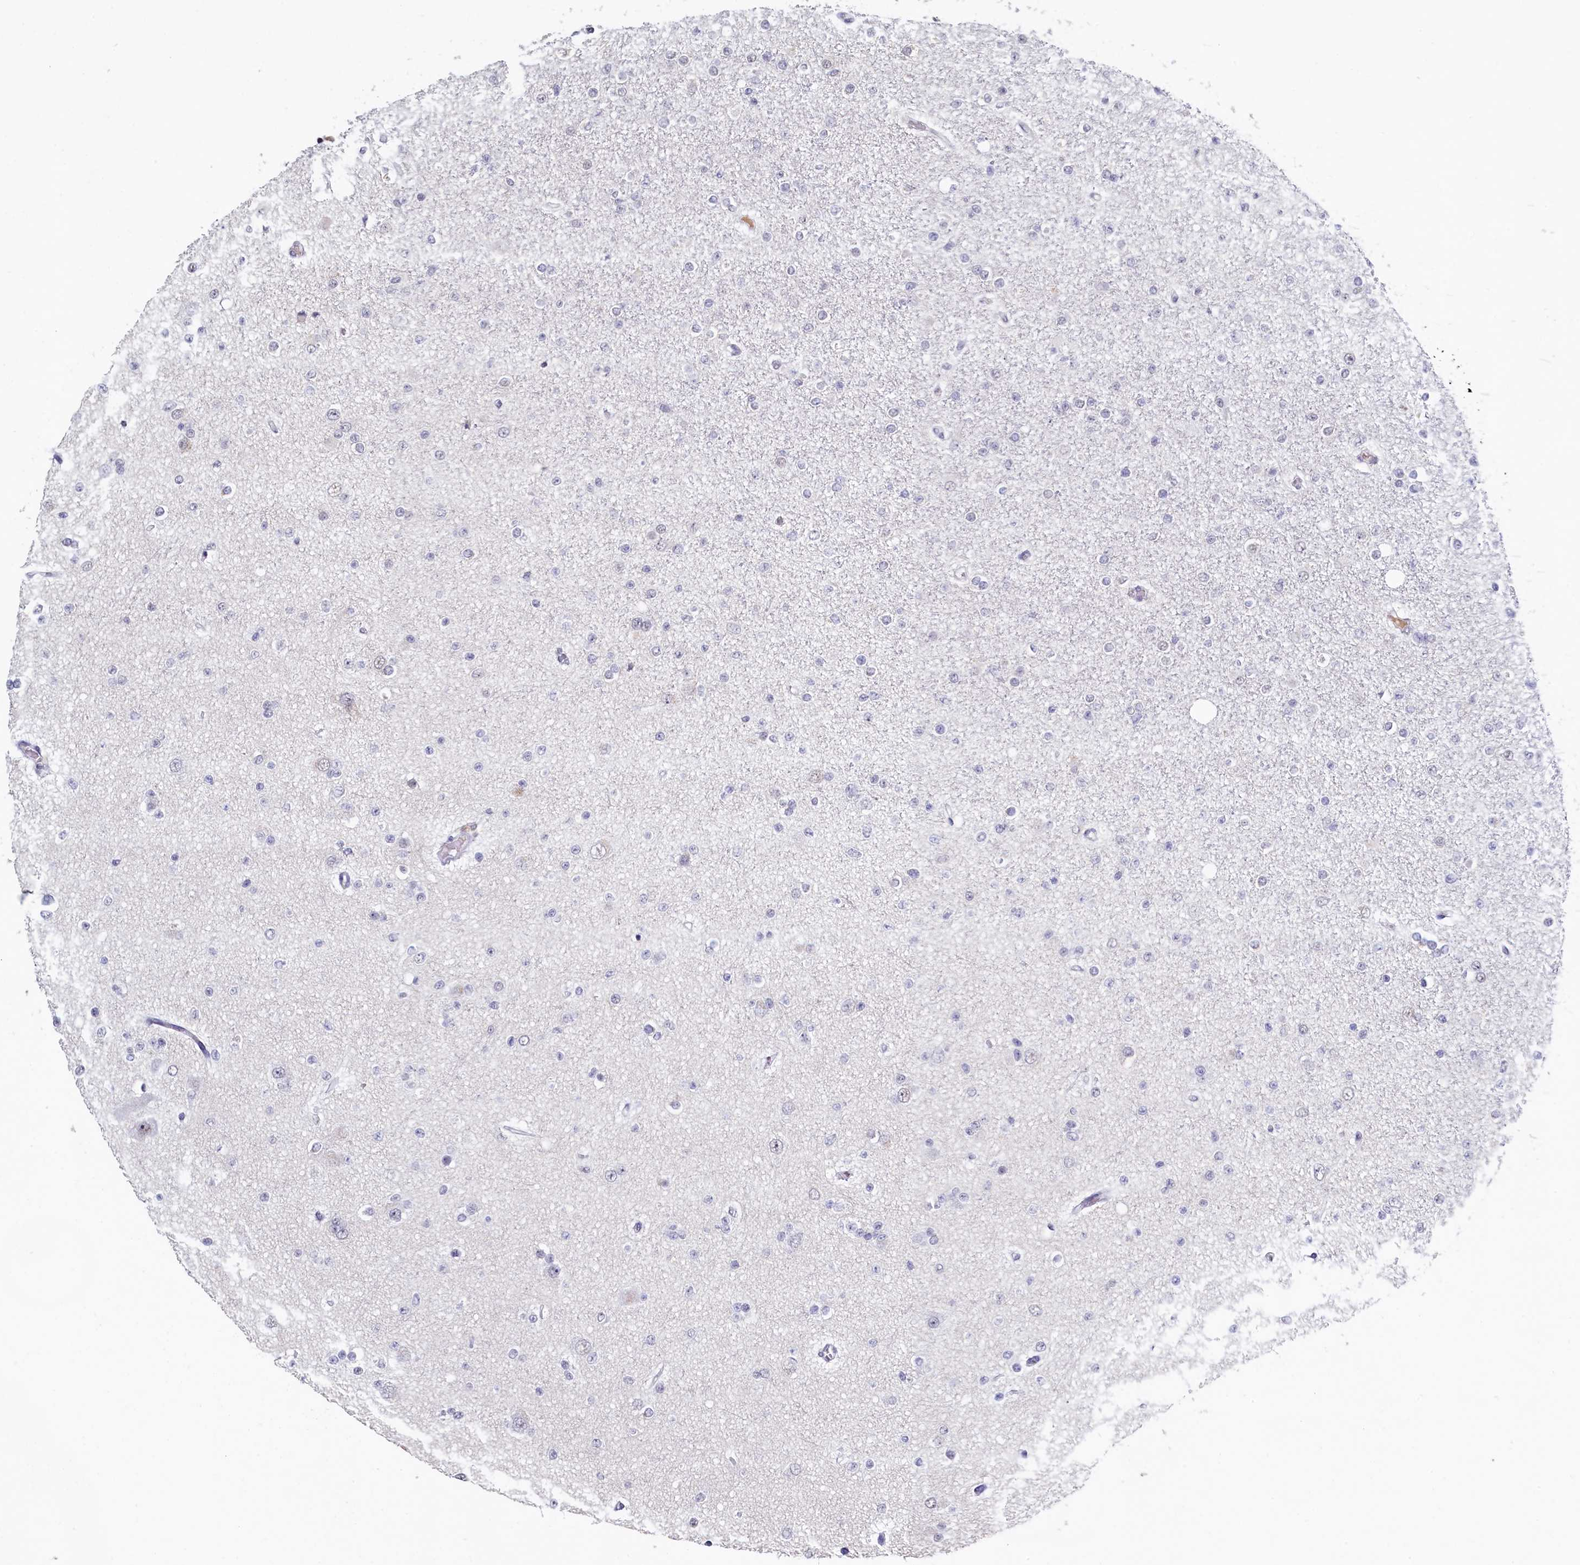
{"staining": {"intensity": "negative", "quantity": "none", "location": "none"}, "tissue": "glioma", "cell_type": "Tumor cells", "image_type": "cancer", "snomed": [{"axis": "morphology", "description": "Glioma, malignant, Low grade"}, {"axis": "topography", "description": "Brain"}], "caption": "IHC histopathology image of human glioma stained for a protein (brown), which displays no staining in tumor cells.", "gene": "MOSPD3", "patient": {"sex": "female", "age": 22}}